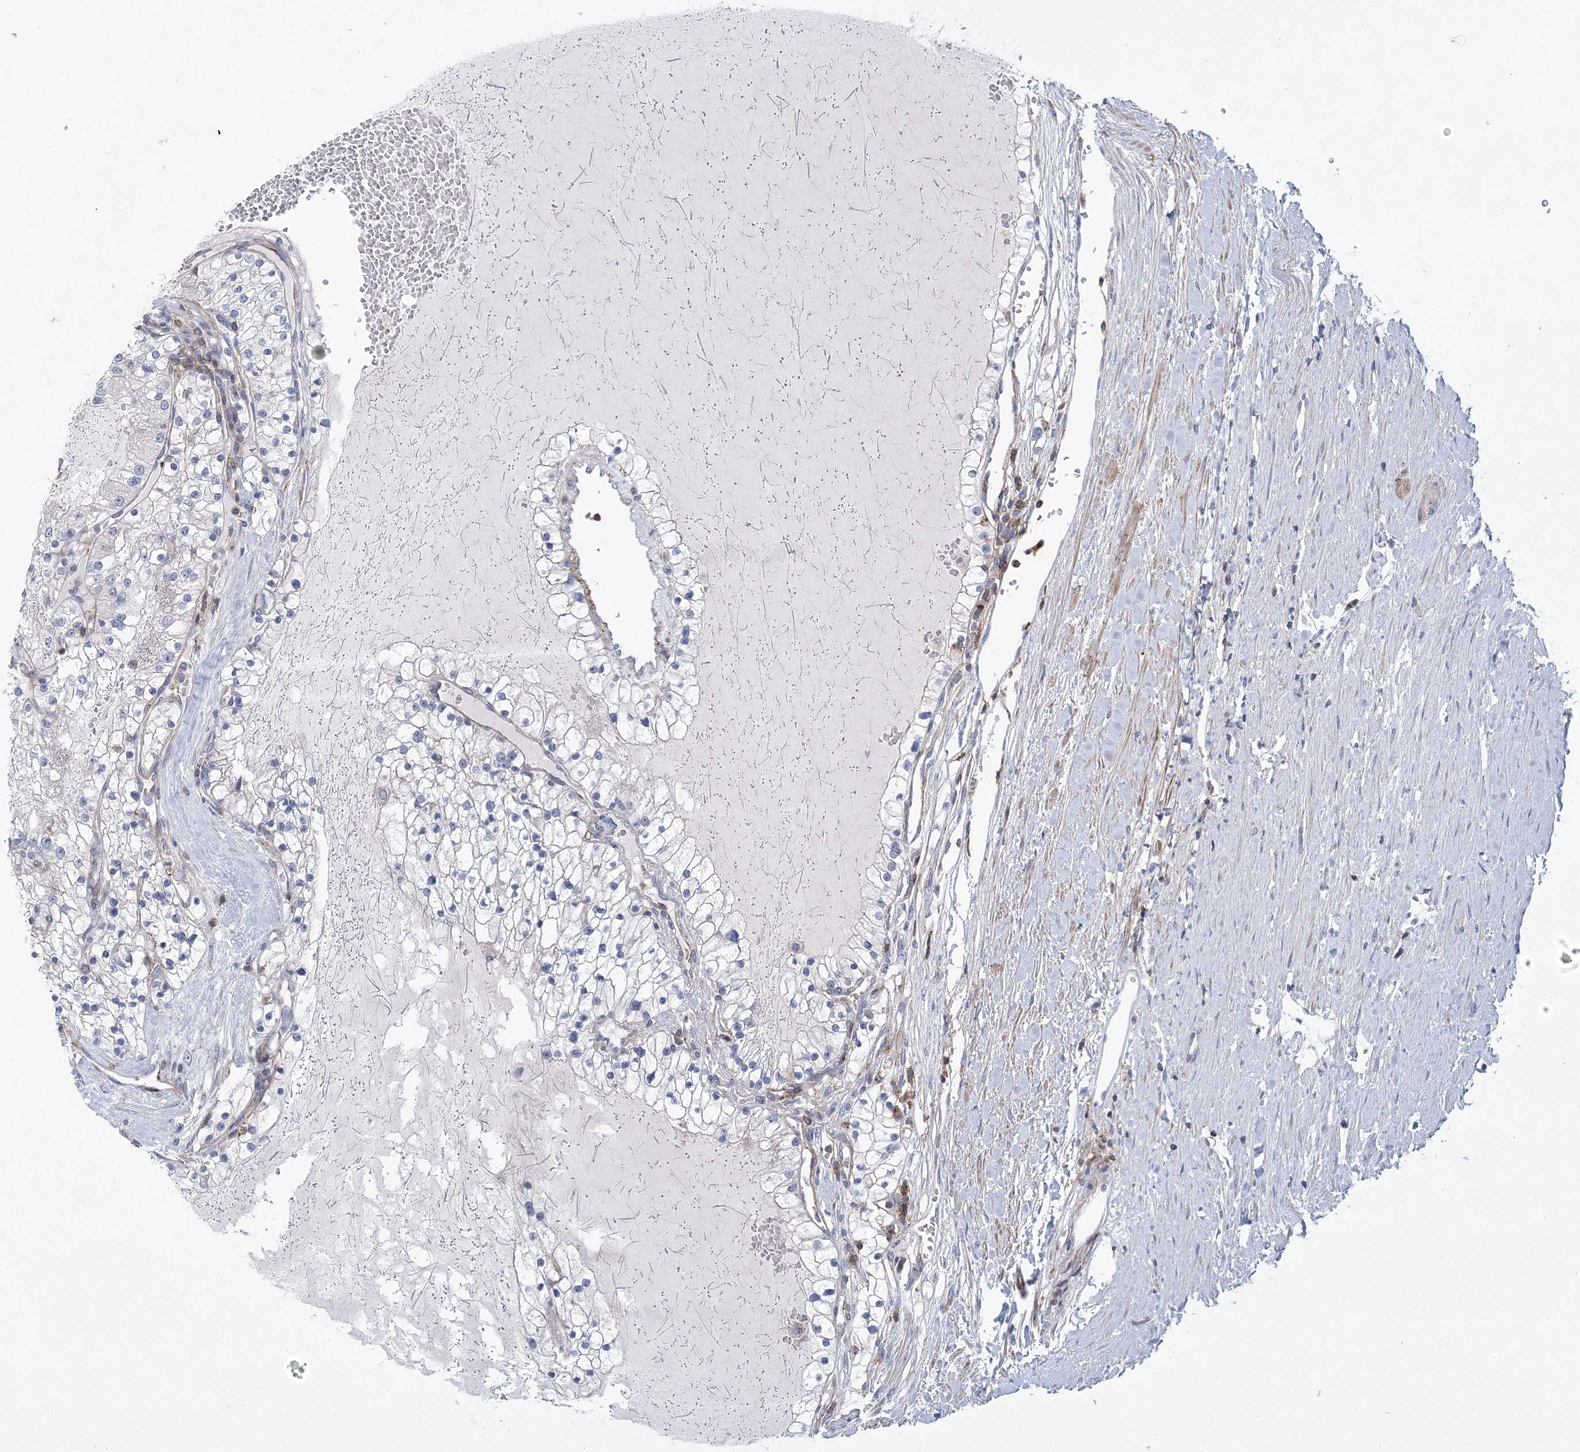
{"staining": {"intensity": "negative", "quantity": "none", "location": "none"}, "tissue": "renal cancer", "cell_type": "Tumor cells", "image_type": "cancer", "snomed": [{"axis": "morphology", "description": "Normal tissue, NOS"}, {"axis": "morphology", "description": "Adenocarcinoma, NOS"}, {"axis": "topography", "description": "Kidney"}], "caption": "Tumor cells show no significant protein positivity in renal cancer (adenocarcinoma). (DAB (3,3'-diaminobenzidine) IHC visualized using brightfield microscopy, high magnification).", "gene": "ARSJ", "patient": {"sex": "male", "age": 68}}